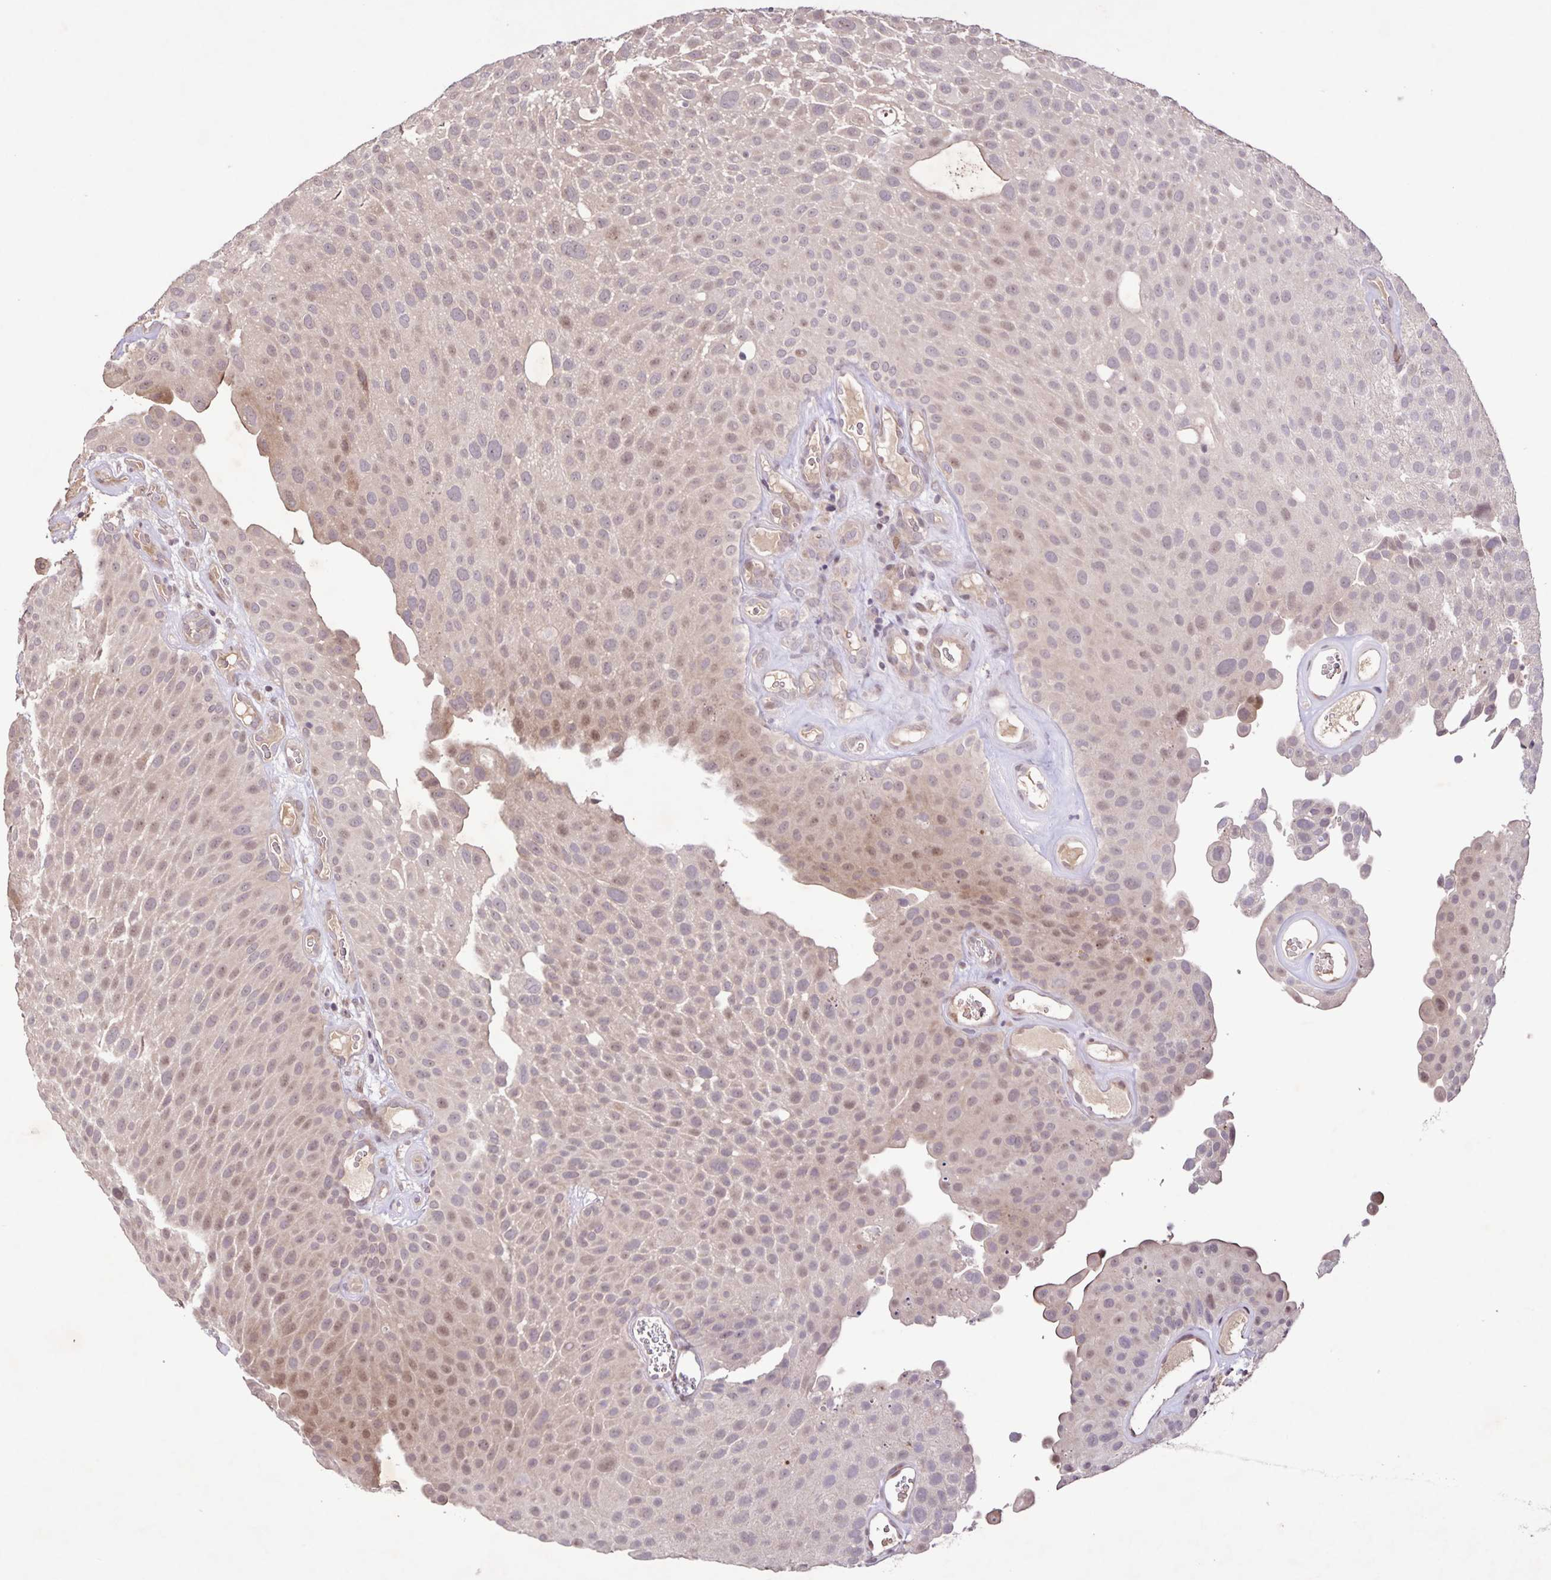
{"staining": {"intensity": "moderate", "quantity": "25%-75%", "location": "nuclear"}, "tissue": "urothelial cancer", "cell_type": "Tumor cells", "image_type": "cancer", "snomed": [{"axis": "morphology", "description": "Urothelial carcinoma, Low grade"}, {"axis": "topography", "description": "Urinary bladder"}], "caption": "Urothelial cancer stained for a protein (brown) exhibits moderate nuclear positive expression in about 25%-75% of tumor cells.", "gene": "GDF2", "patient": {"sex": "male", "age": 72}}